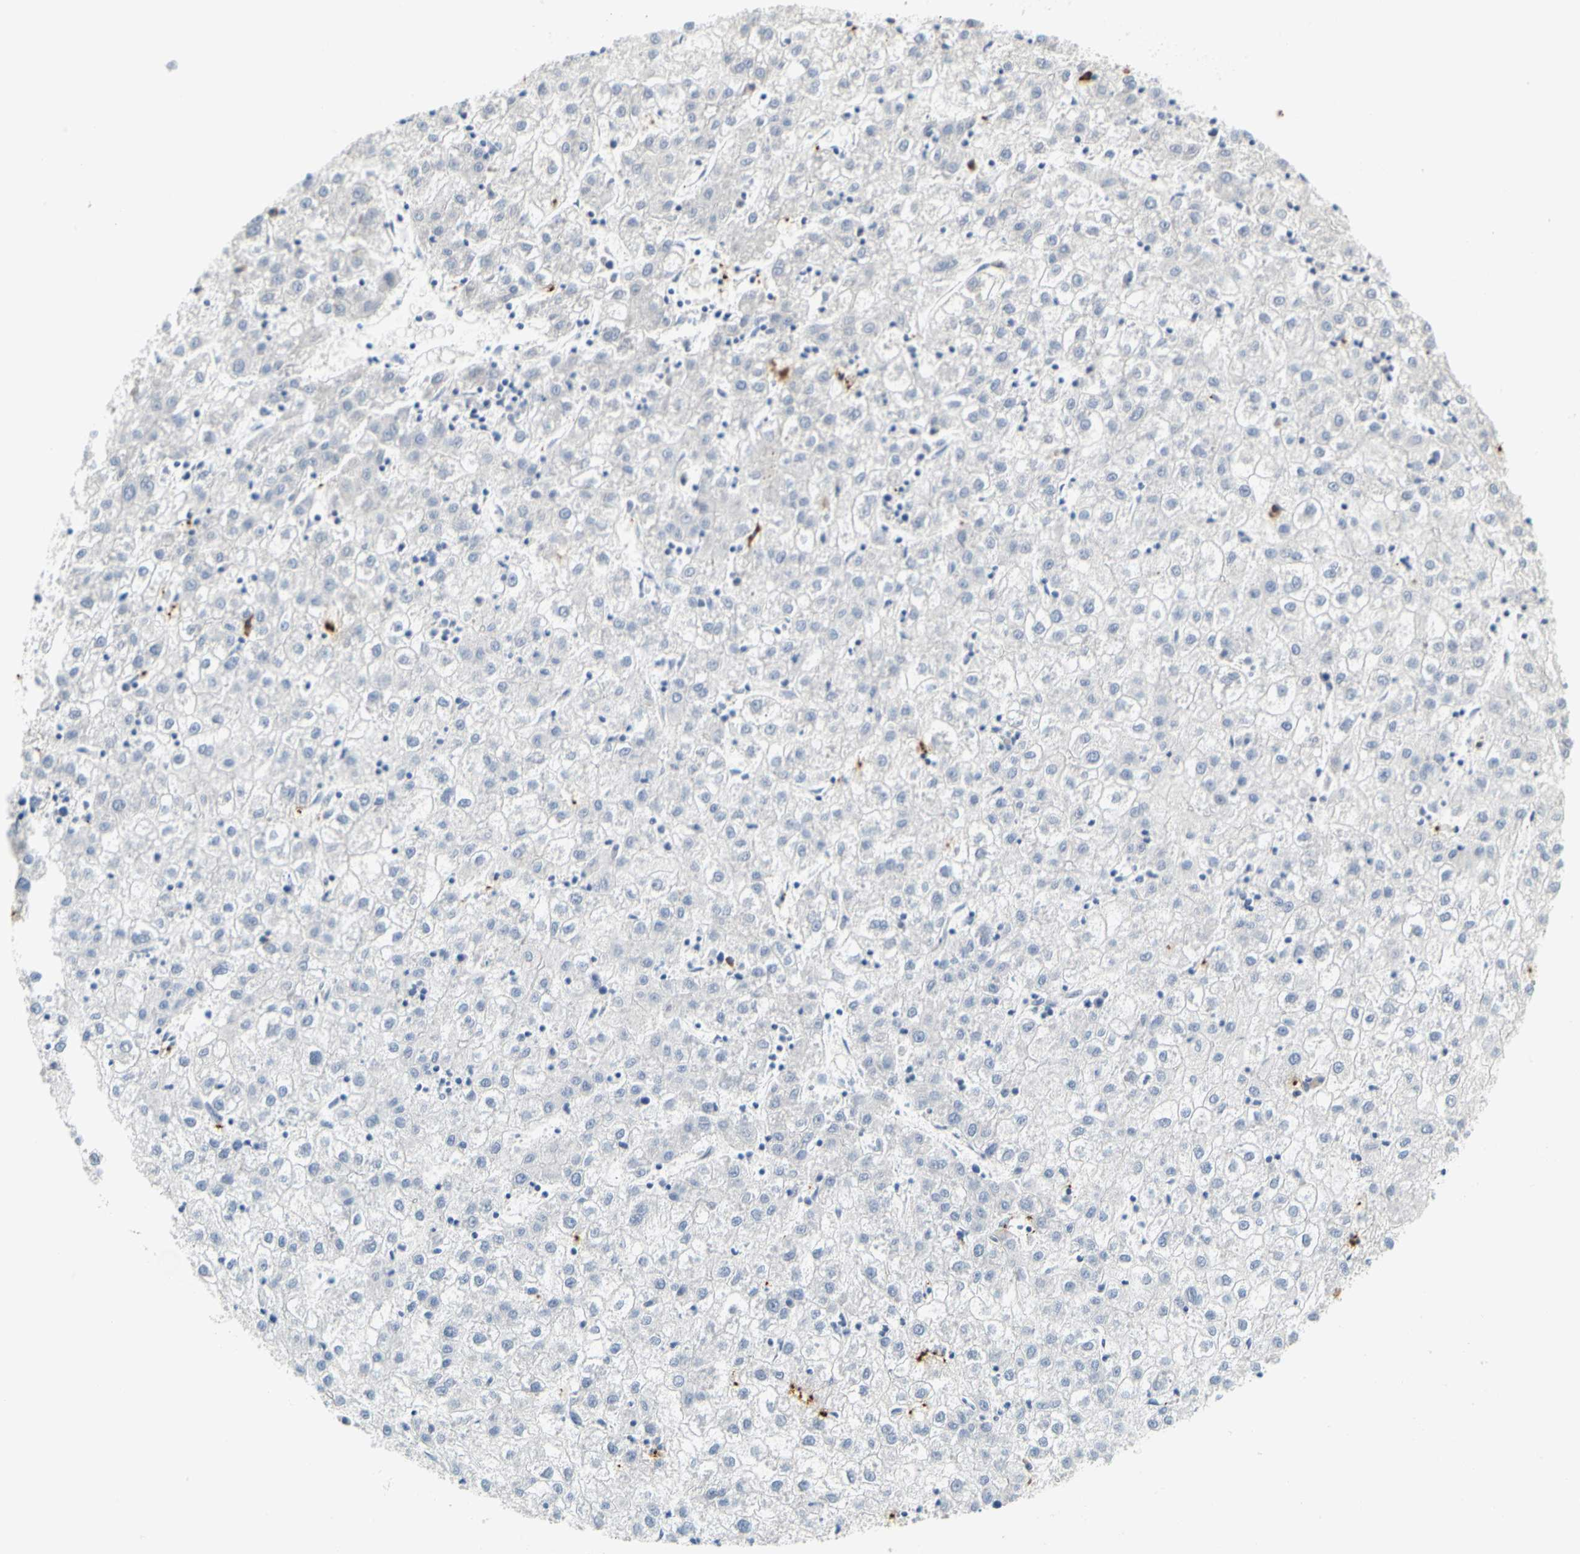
{"staining": {"intensity": "negative", "quantity": "none", "location": "none"}, "tissue": "liver cancer", "cell_type": "Tumor cells", "image_type": "cancer", "snomed": [{"axis": "morphology", "description": "Carcinoma, Hepatocellular, NOS"}, {"axis": "topography", "description": "Liver"}], "caption": "The image reveals no significant staining in tumor cells of liver cancer (hepatocellular carcinoma).", "gene": "PPBP", "patient": {"sex": "male", "age": 72}}